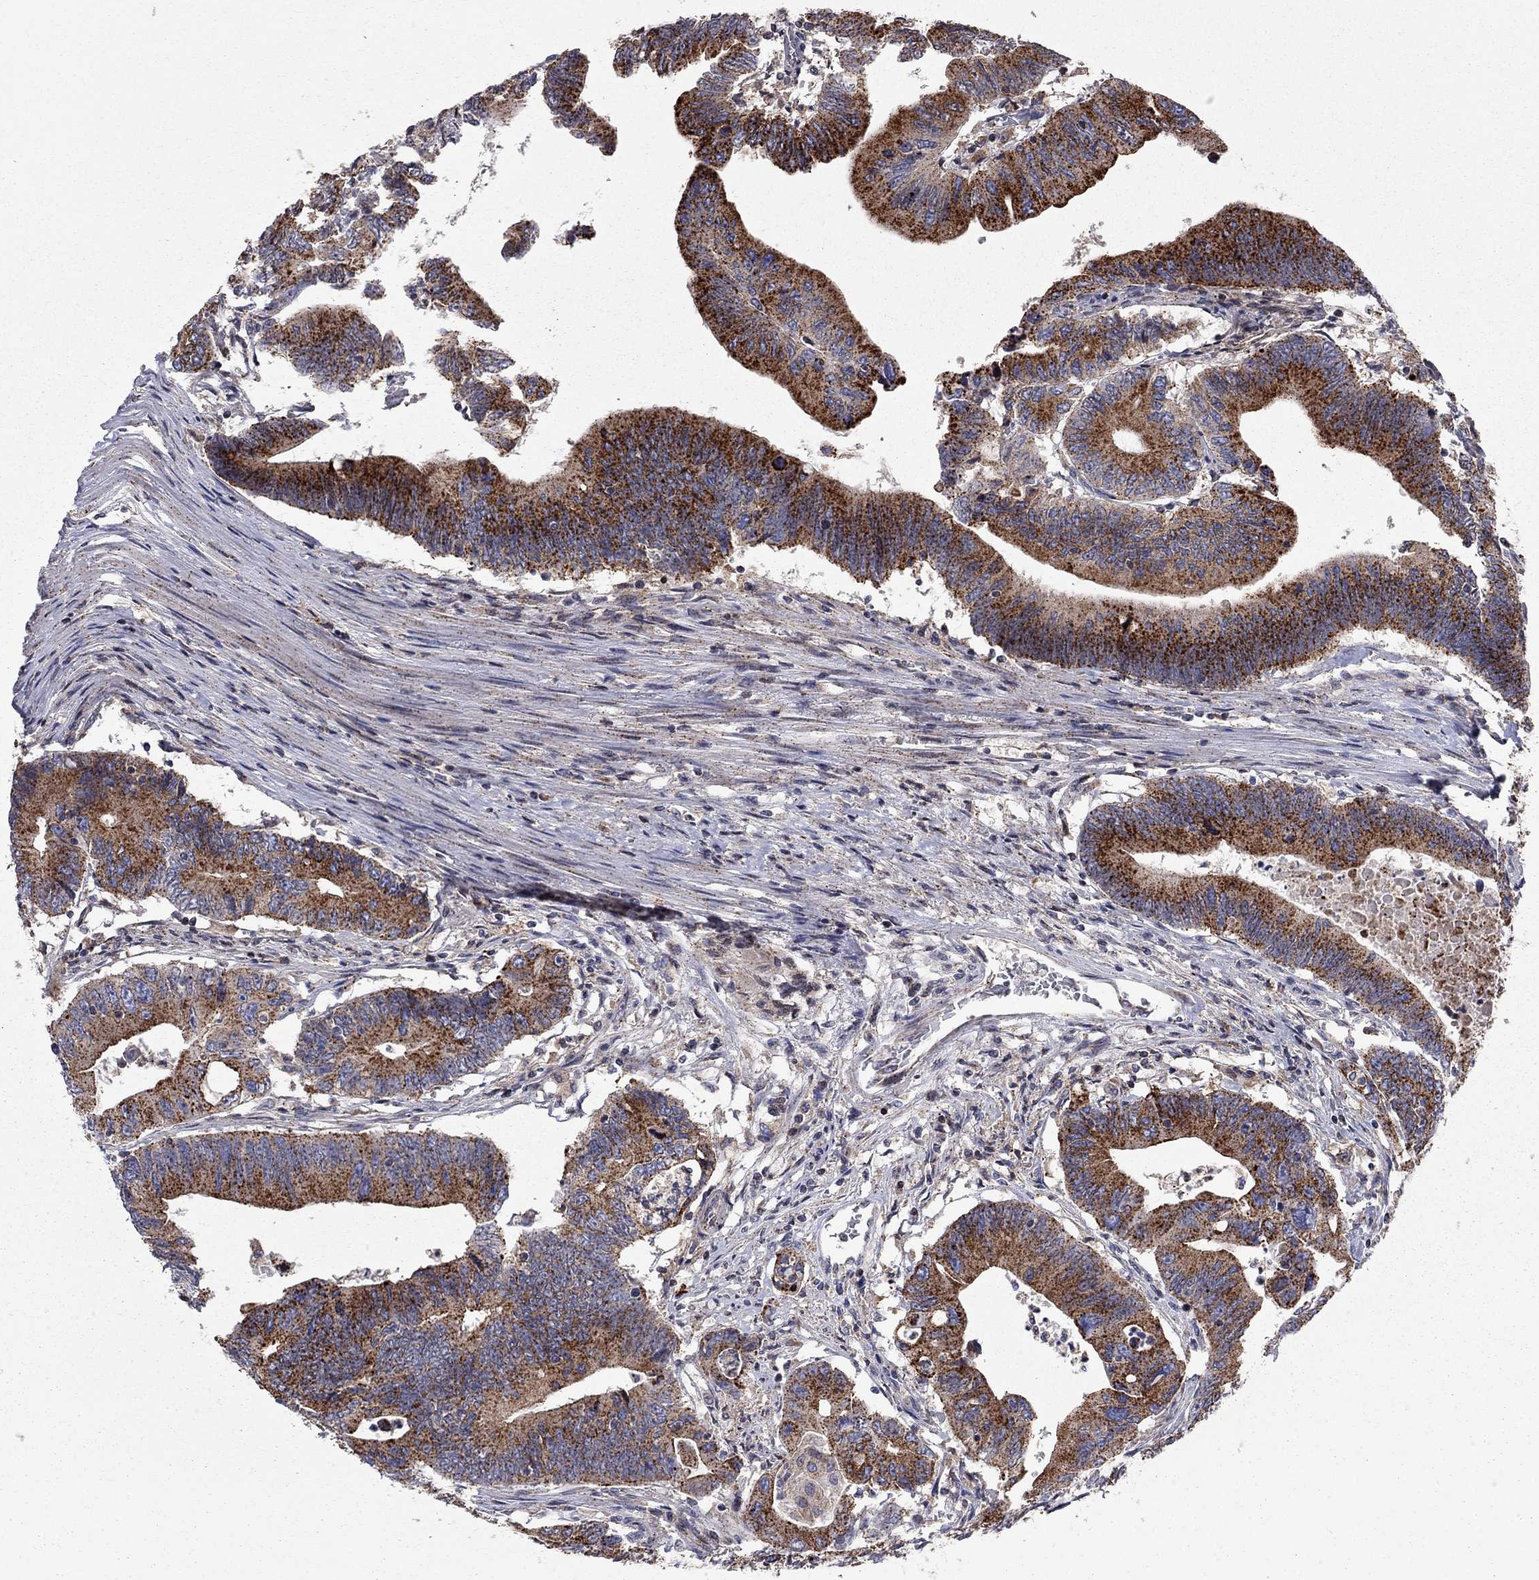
{"staining": {"intensity": "strong", "quantity": ">75%", "location": "cytoplasmic/membranous"}, "tissue": "colorectal cancer", "cell_type": "Tumor cells", "image_type": "cancer", "snomed": [{"axis": "morphology", "description": "Adenocarcinoma, NOS"}, {"axis": "topography", "description": "Colon"}], "caption": "Strong cytoplasmic/membranous protein staining is present in about >75% of tumor cells in adenocarcinoma (colorectal).", "gene": "ERN2", "patient": {"sex": "female", "age": 90}}